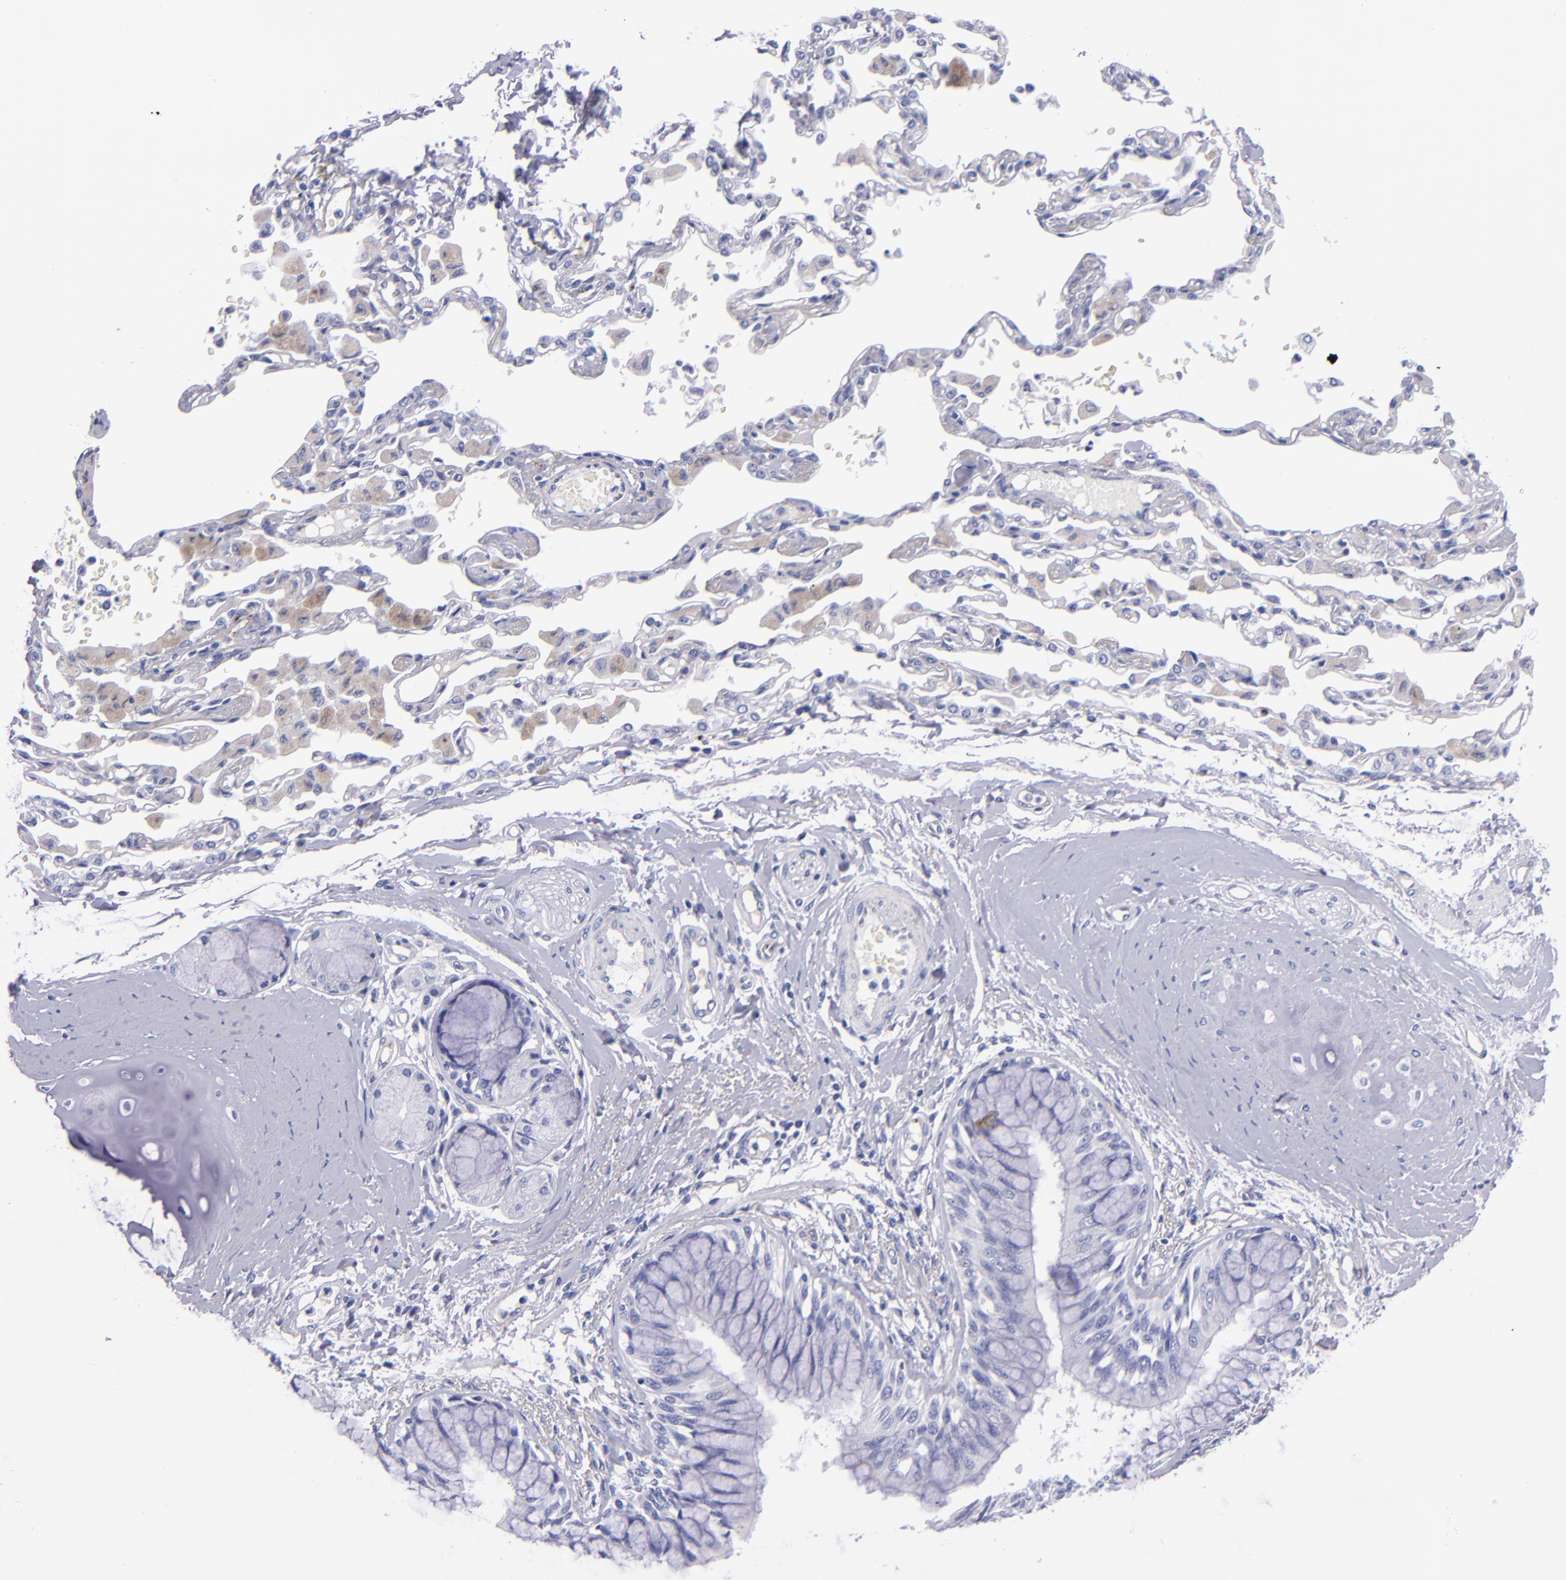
{"staining": {"intensity": "negative", "quantity": "none", "location": "none"}, "tissue": "bronchus", "cell_type": "Respiratory epithelial cells", "image_type": "normal", "snomed": [{"axis": "morphology", "description": "Normal tissue, NOS"}, {"axis": "topography", "description": "Cartilage tissue"}, {"axis": "topography", "description": "Bronchus"}, {"axis": "topography", "description": "Lung"}, {"axis": "topography", "description": "Peripheral nerve tissue"}], "caption": "This is an IHC micrograph of normal bronchus. There is no expression in respiratory epithelial cells.", "gene": "NOS3", "patient": {"sex": "female", "age": 49}}